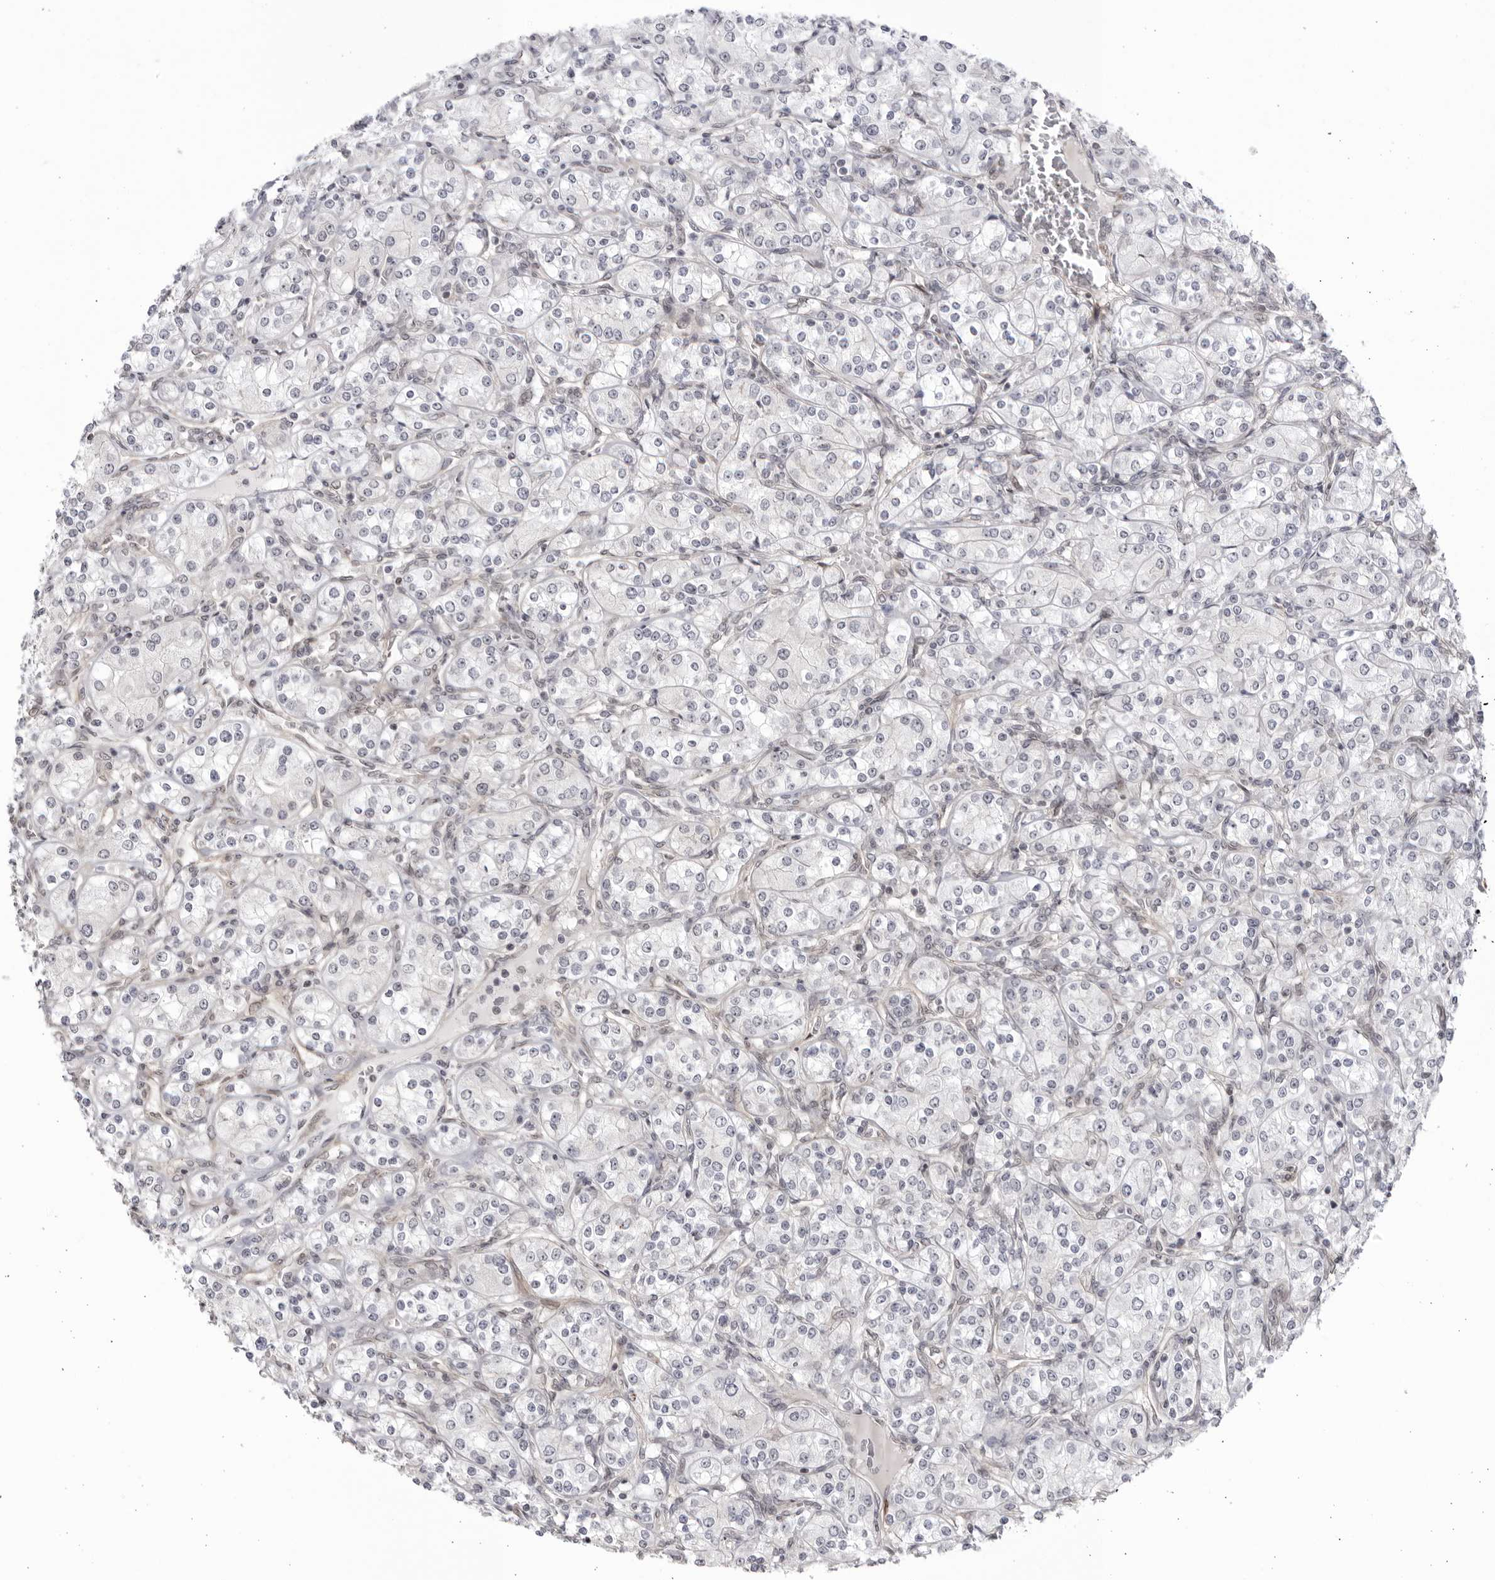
{"staining": {"intensity": "weak", "quantity": "<25%", "location": "cytoplasmic/membranous"}, "tissue": "renal cancer", "cell_type": "Tumor cells", "image_type": "cancer", "snomed": [{"axis": "morphology", "description": "Adenocarcinoma, NOS"}, {"axis": "topography", "description": "Kidney"}], "caption": "High magnification brightfield microscopy of renal cancer (adenocarcinoma) stained with DAB (3,3'-diaminobenzidine) (brown) and counterstained with hematoxylin (blue): tumor cells show no significant staining.", "gene": "CNBD1", "patient": {"sex": "male", "age": 77}}